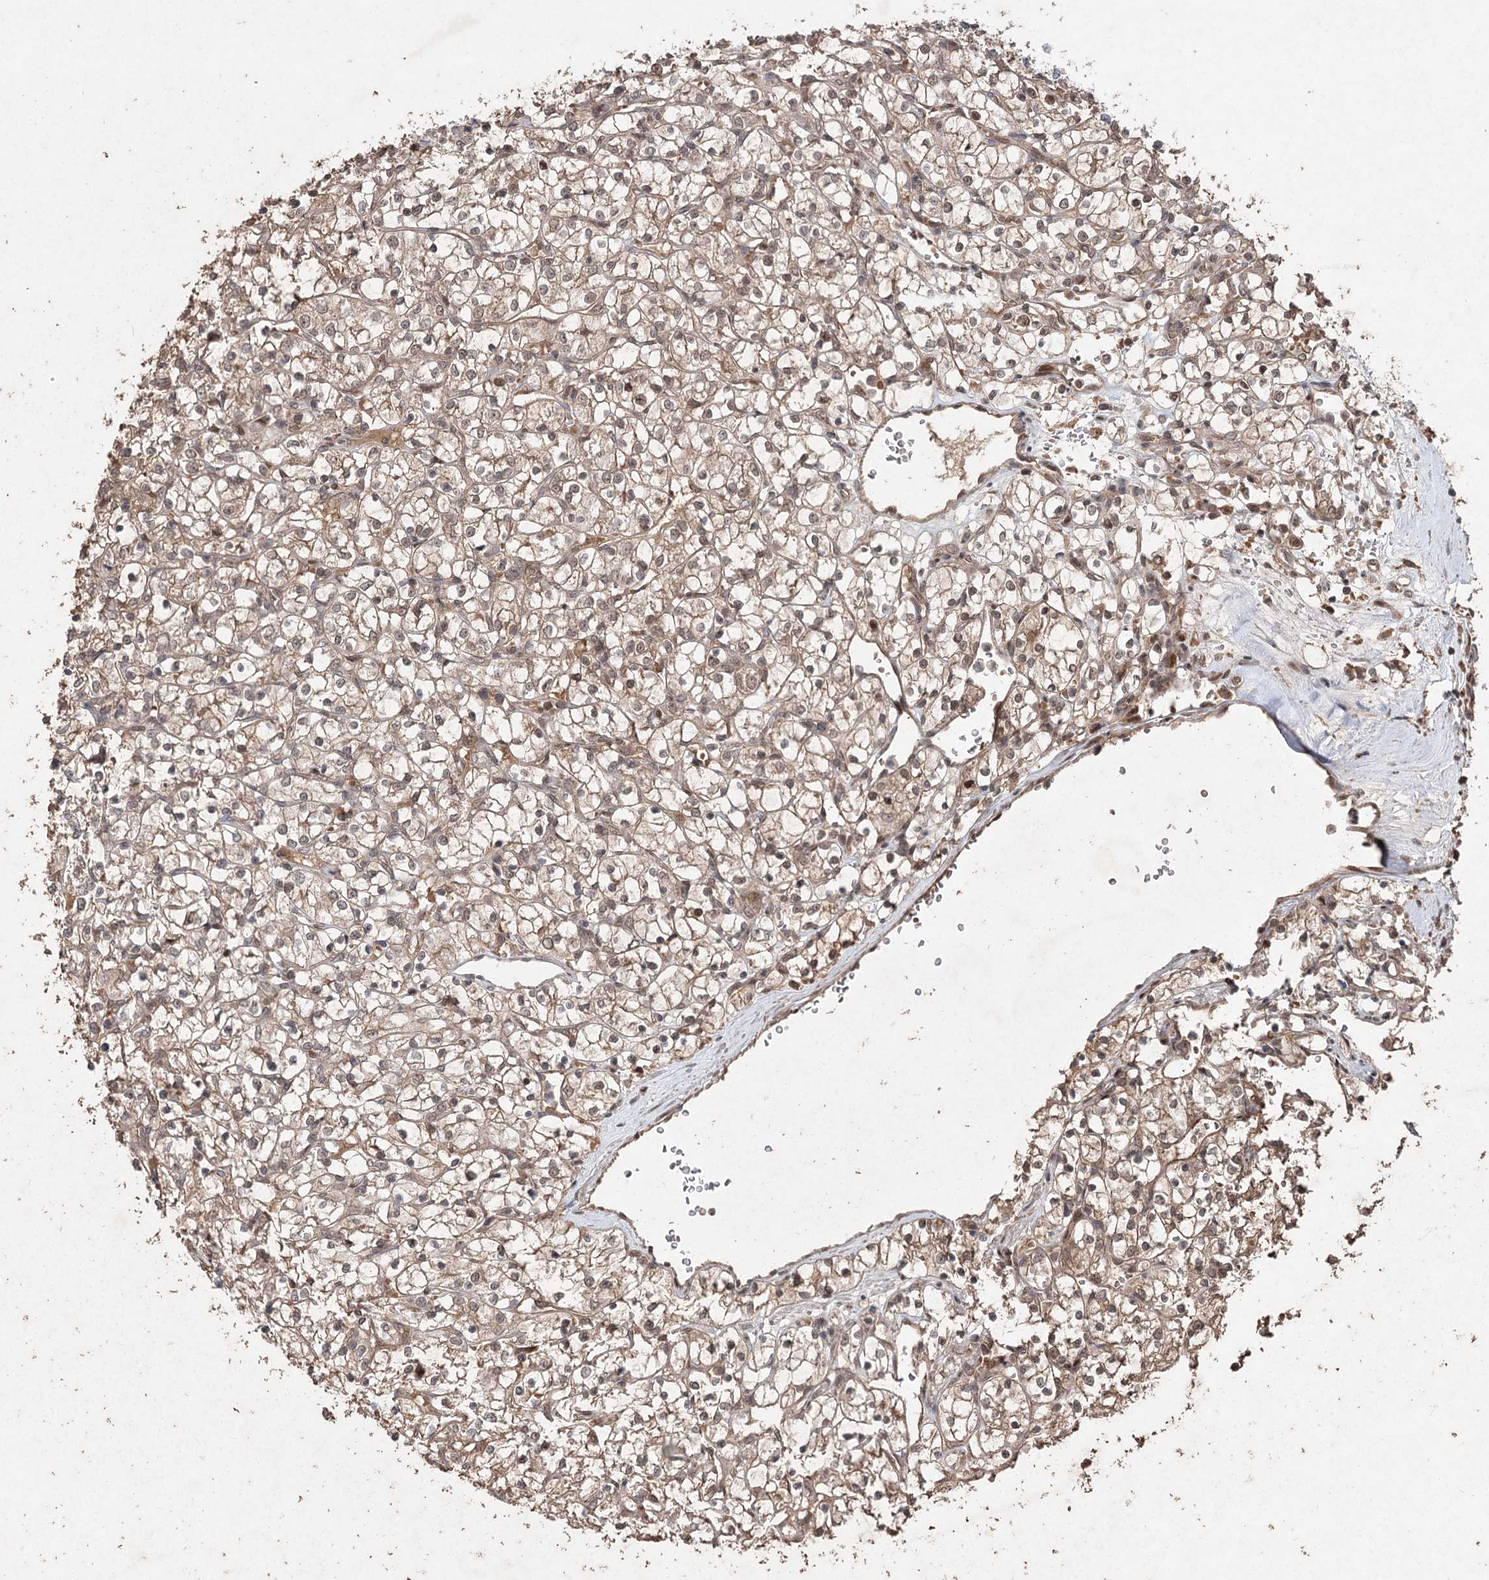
{"staining": {"intensity": "weak", "quantity": ">75%", "location": "cytoplasmic/membranous,nuclear"}, "tissue": "renal cancer", "cell_type": "Tumor cells", "image_type": "cancer", "snomed": [{"axis": "morphology", "description": "Adenocarcinoma, NOS"}, {"axis": "topography", "description": "Kidney"}], "caption": "A brown stain highlights weak cytoplasmic/membranous and nuclear expression of a protein in human adenocarcinoma (renal) tumor cells.", "gene": "FBXO7", "patient": {"sex": "female", "age": 69}}